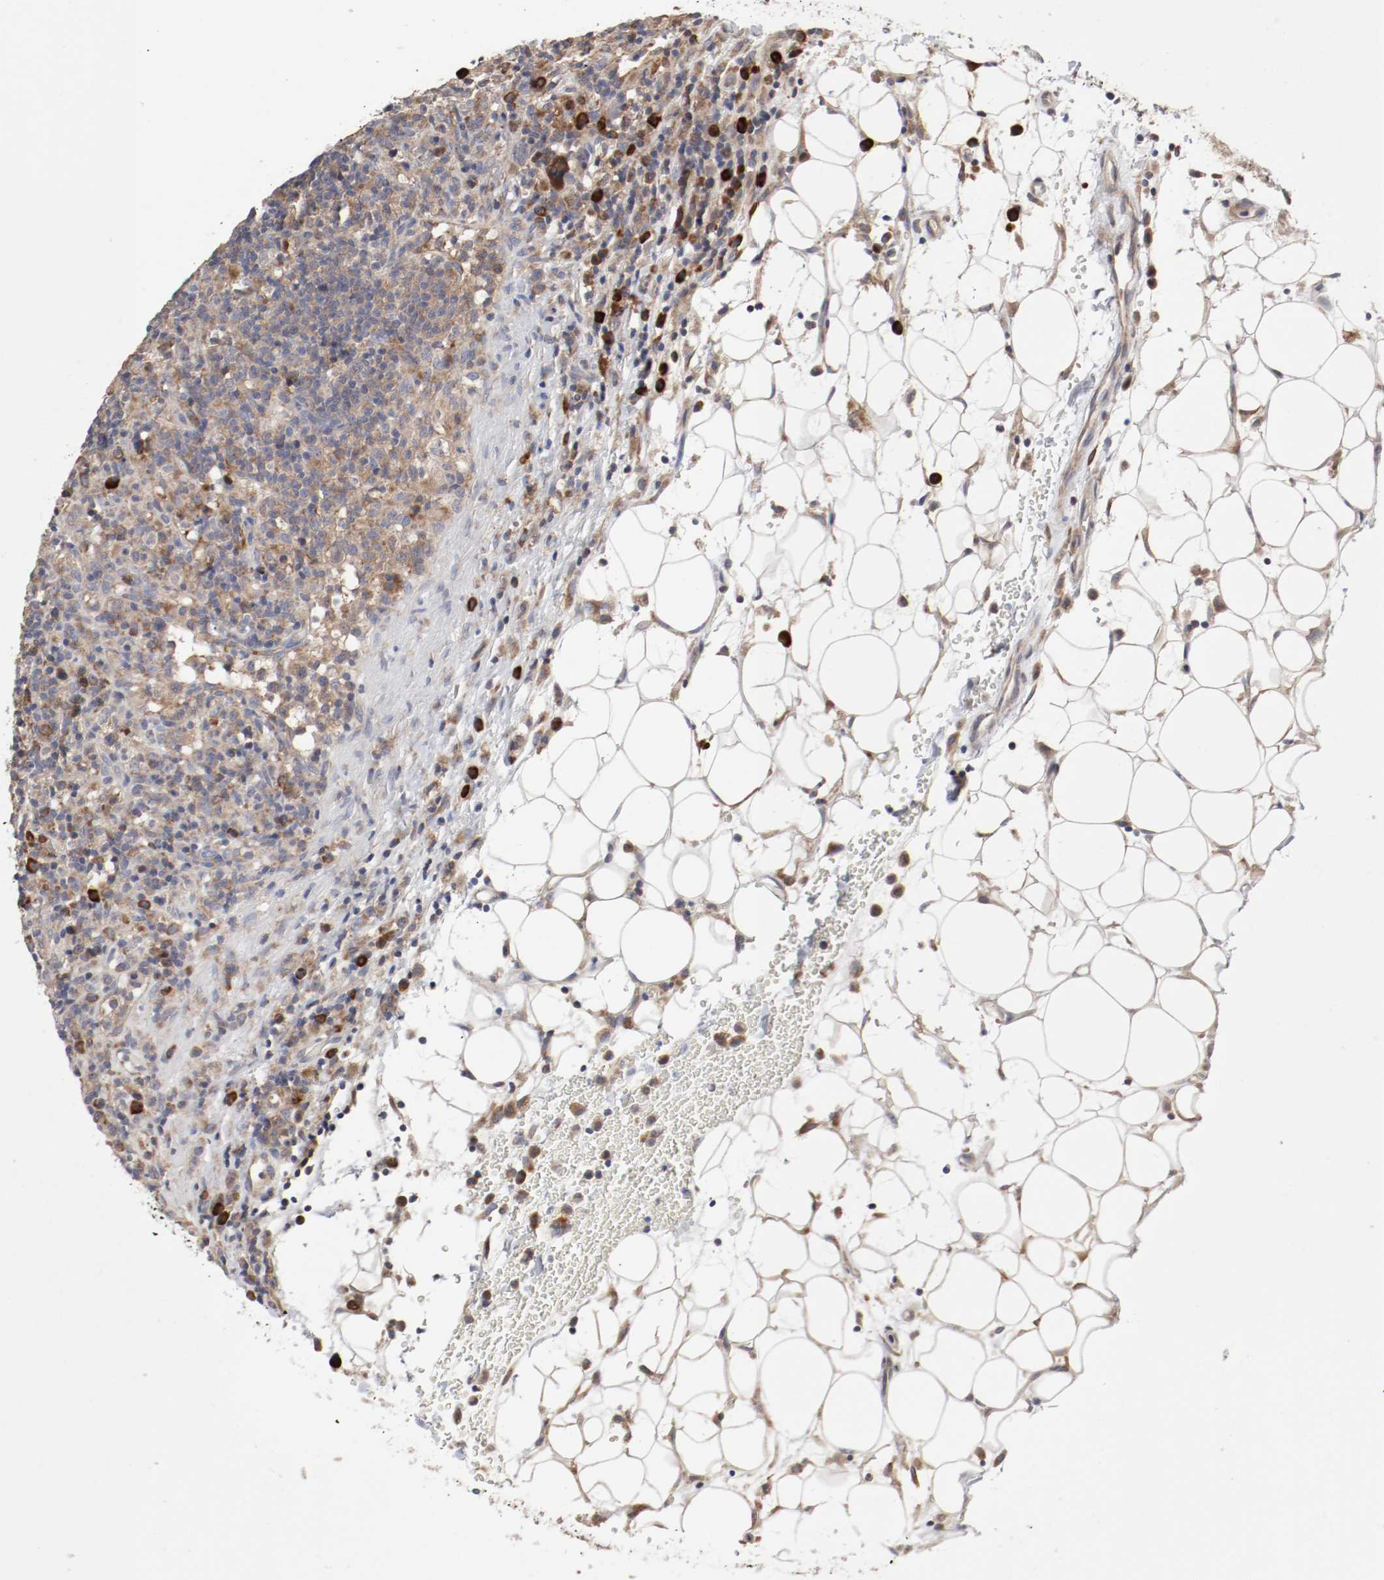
{"staining": {"intensity": "strong", "quantity": "25%-75%", "location": "cytoplasmic/membranous"}, "tissue": "lymphoma", "cell_type": "Tumor cells", "image_type": "cancer", "snomed": [{"axis": "morphology", "description": "Hodgkin's disease, NOS"}, {"axis": "topography", "description": "Lymph node"}], "caption": "Immunohistochemical staining of human lymphoma reveals strong cytoplasmic/membranous protein expression in about 25%-75% of tumor cells.", "gene": "FKBP3", "patient": {"sex": "male", "age": 65}}